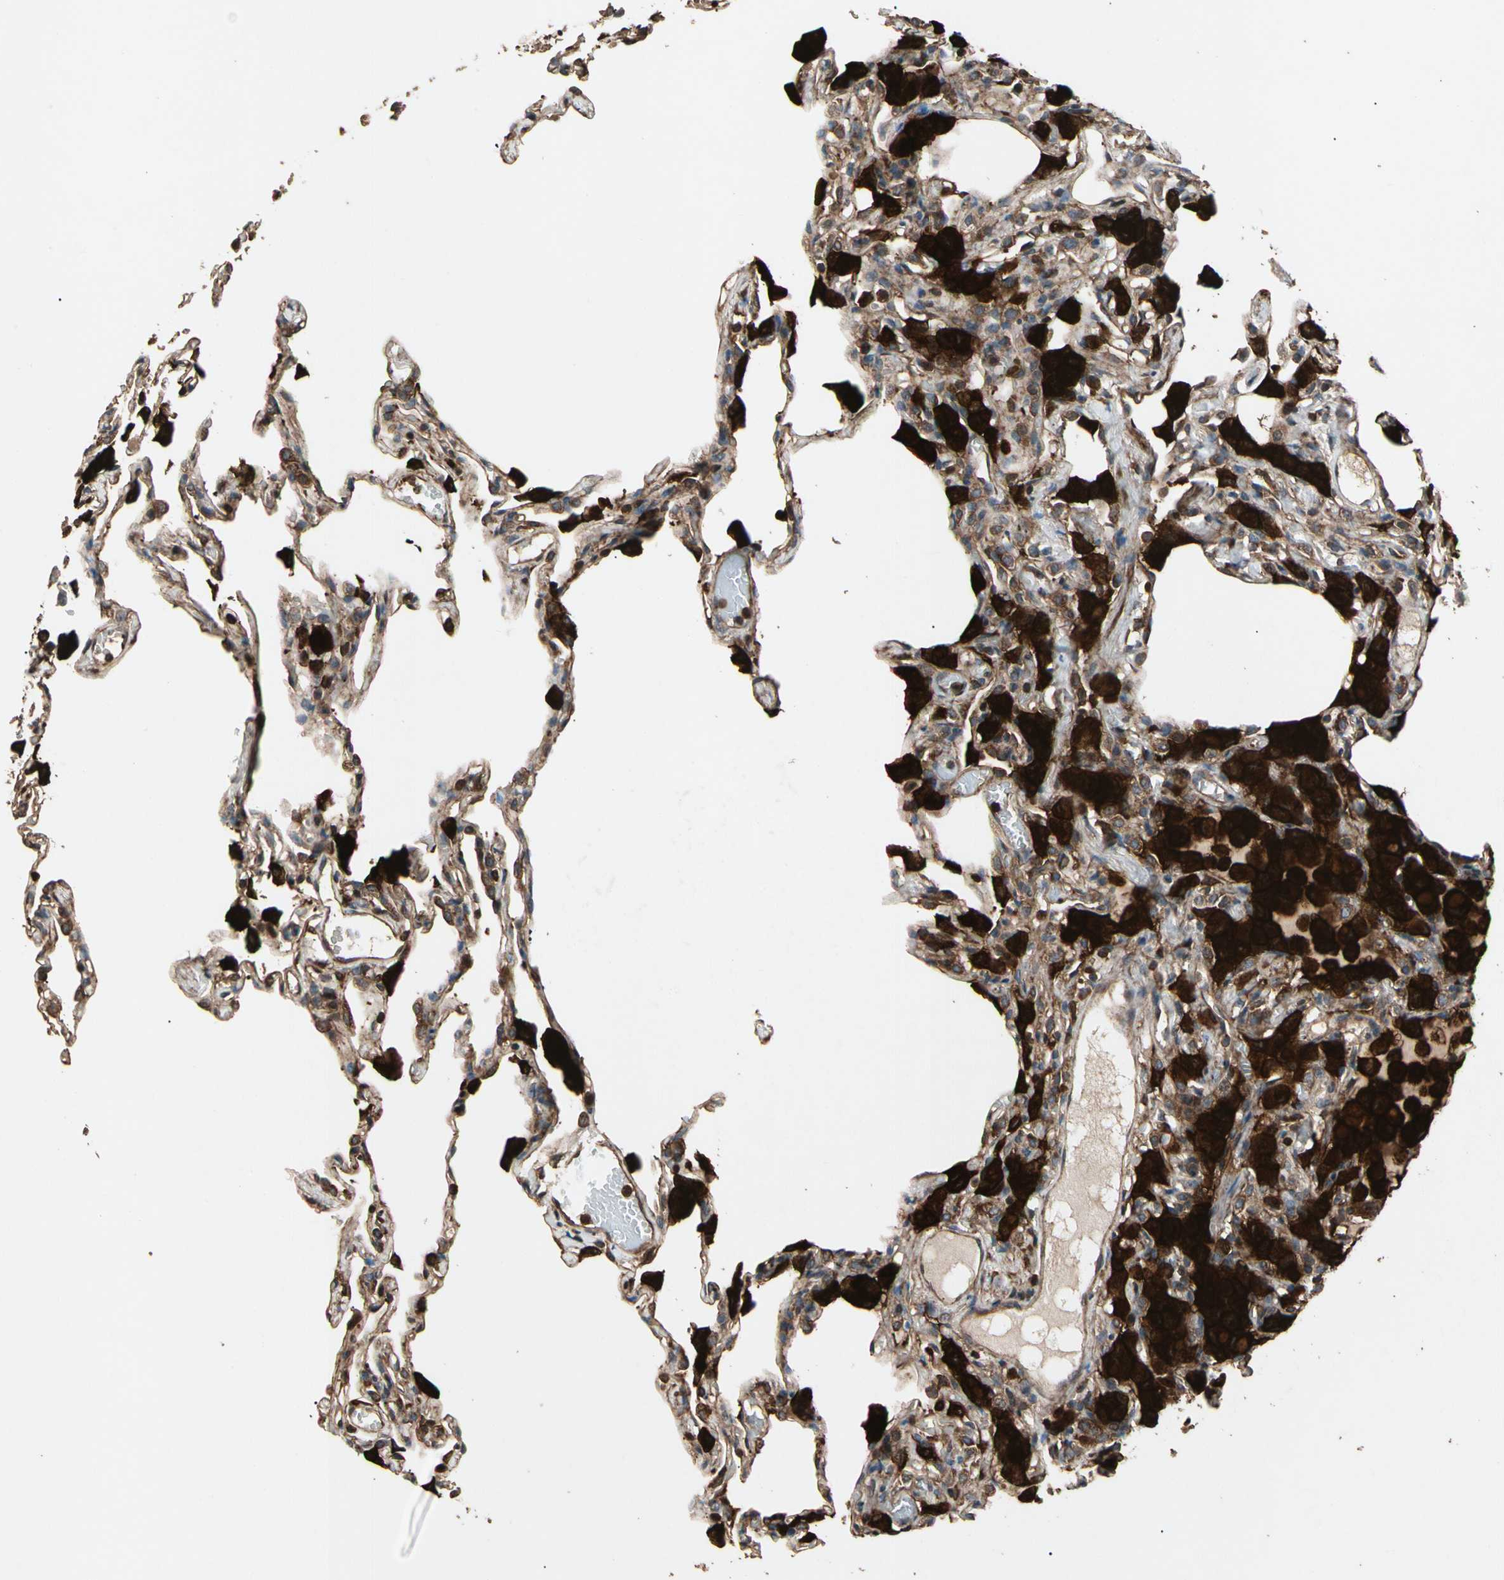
{"staining": {"intensity": "moderate", "quantity": ">75%", "location": "cytoplasmic/membranous"}, "tissue": "lung", "cell_type": "Alveolar cells", "image_type": "normal", "snomed": [{"axis": "morphology", "description": "Normal tissue, NOS"}, {"axis": "topography", "description": "Lung"}], "caption": "Alveolar cells exhibit medium levels of moderate cytoplasmic/membranous expression in about >75% of cells in normal human lung.", "gene": "AGBL2", "patient": {"sex": "female", "age": 49}}